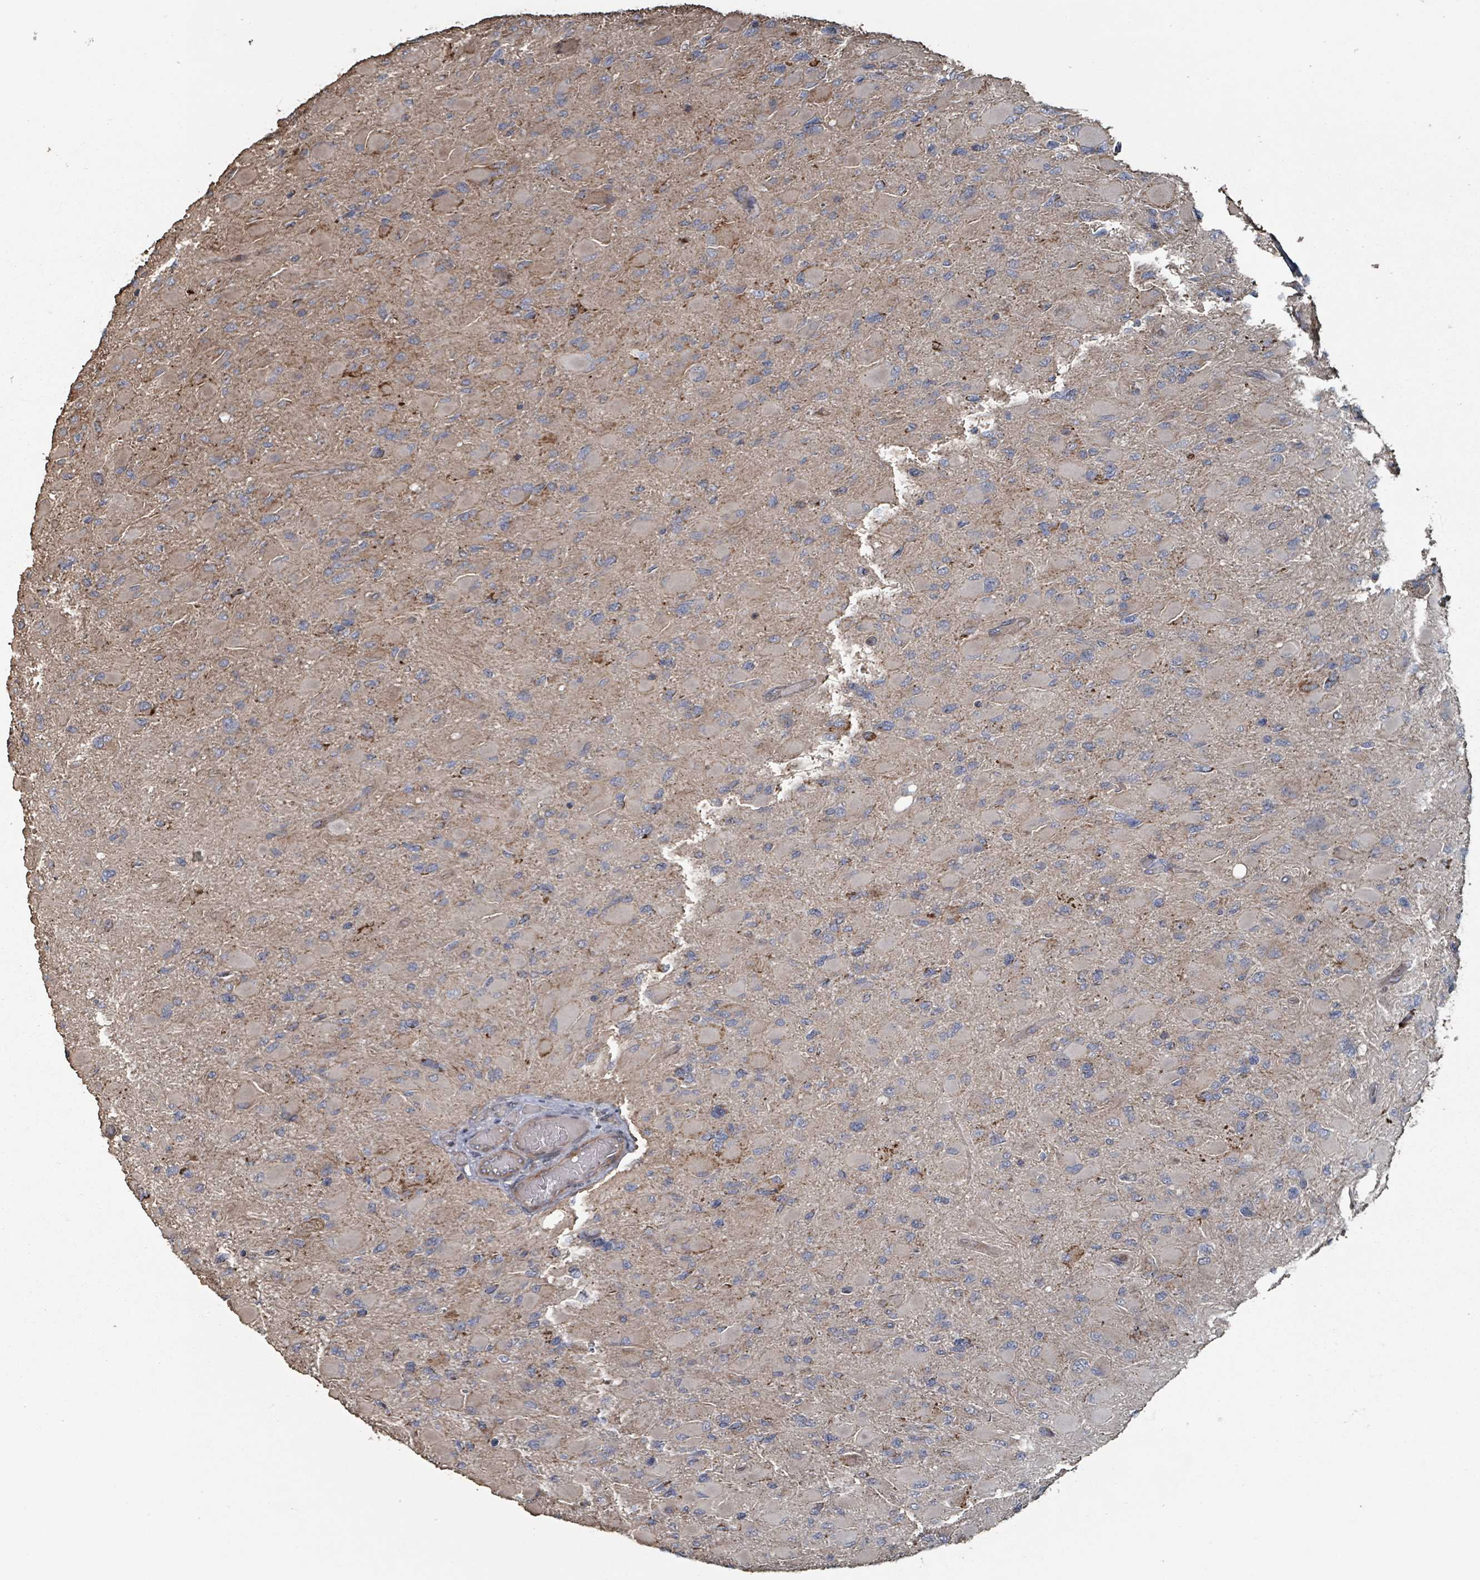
{"staining": {"intensity": "weak", "quantity": "<25%", "location": "cytoplasmic/membranous"}, "tissue": "glioma", "cell_type": "Tumor cells", "image_type": "cancer", "snomed": [{"axis": "morphology", "description": "Glioma, malignant, High grade"}, {"axis": "topography", "description": "Cerebral cortex"}], "caption": "A high-resolution photomicrograph shows immunohistochemistry (IHC) staining of malignant glioma (high-grade), which demonstrates no significant staining in tumor cells.", "gene": "MRPL4", "patient": {"sex": "female", "age": 36}}